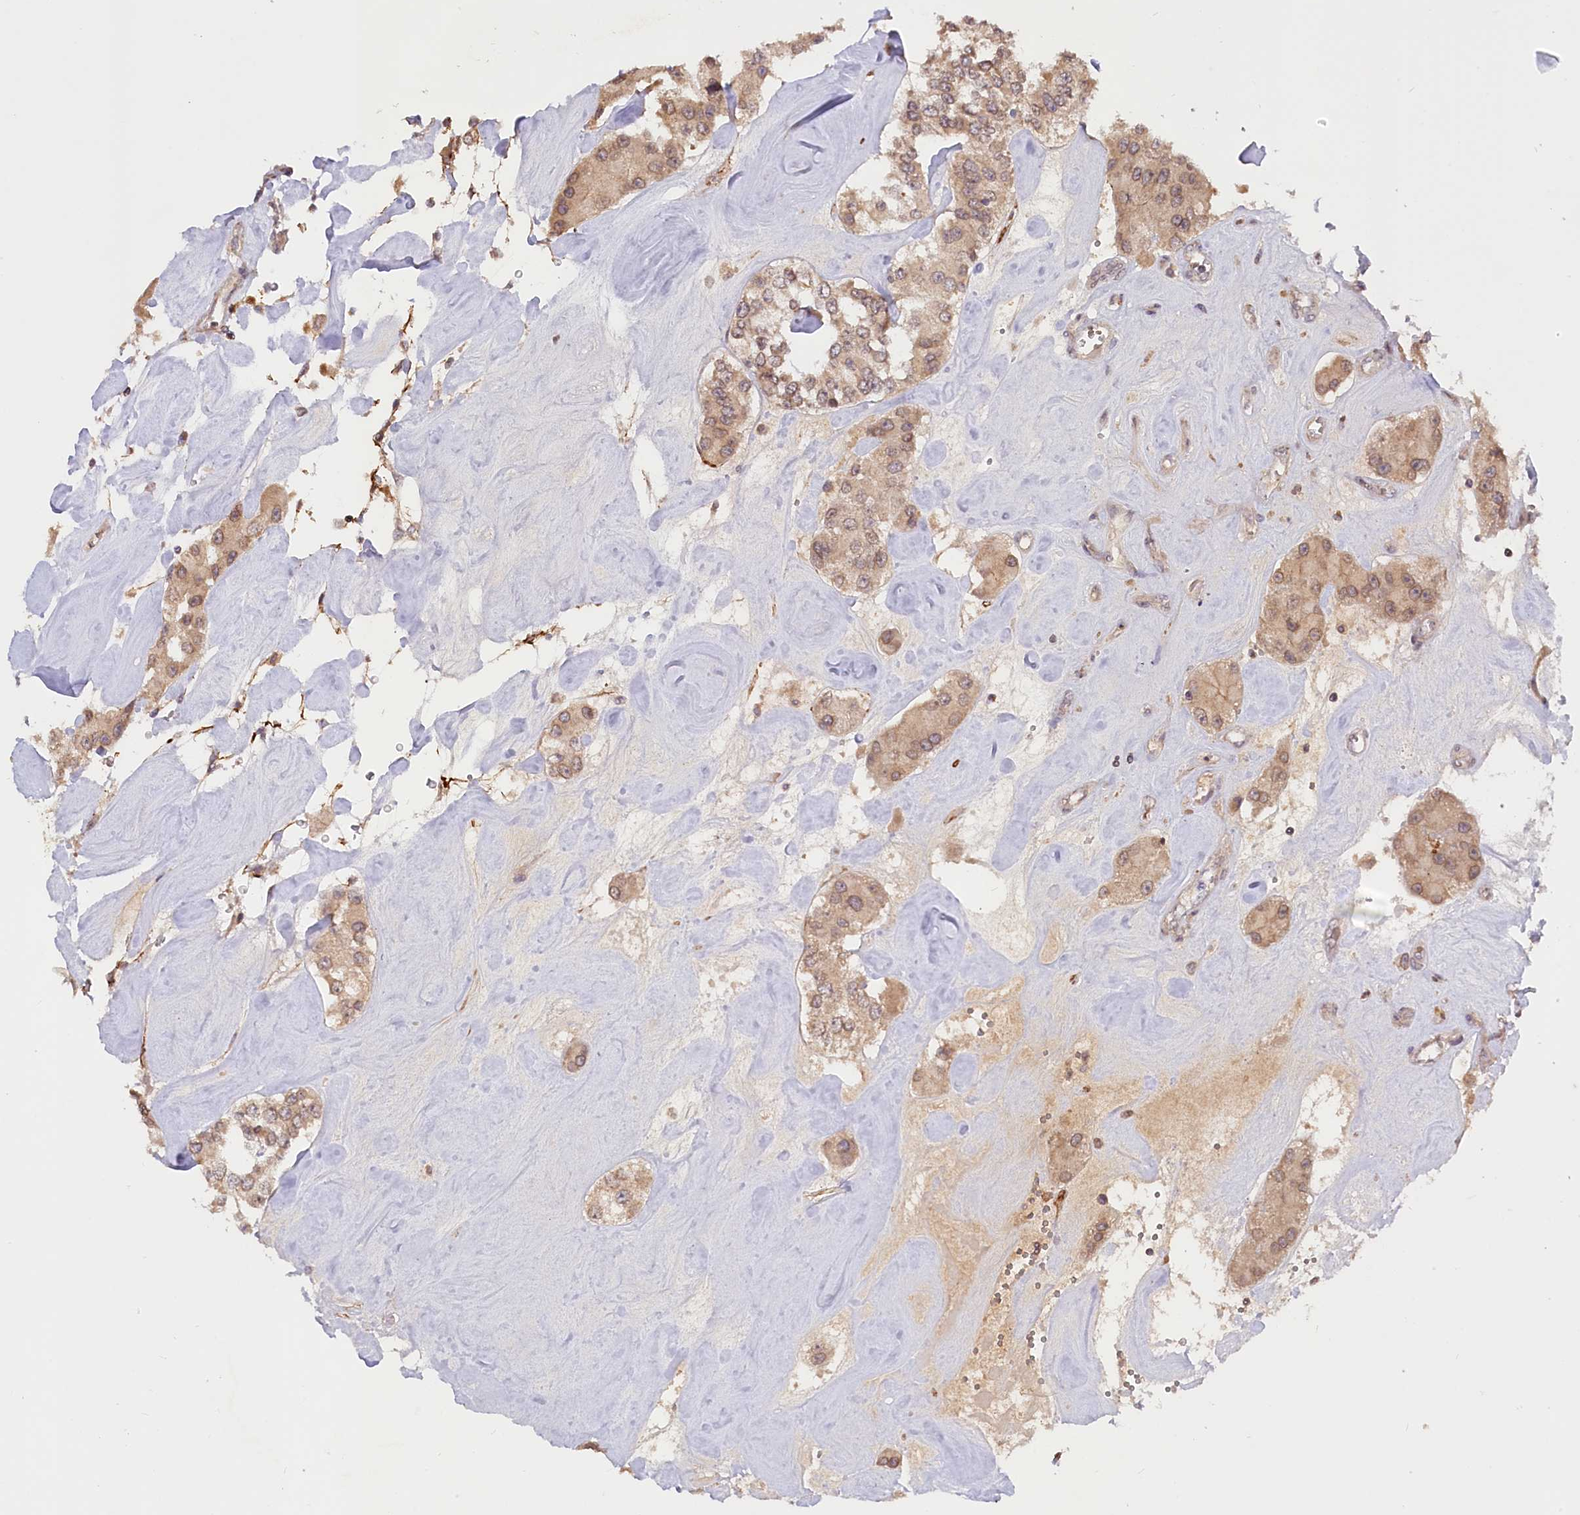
{"staining": {"intensity": "moderate", "quantity": ">75%", "location": "cytoplasmic/membranous,nuclear"}, "tissue": "carcinoid", "cell_type": "Tumor cells", "image_type": "cancer", "snomed": [{"axis": "morphology", "description": "Carcinoid, malignant, NOS"}, {"axis": "topography", "description": "Pancreas"}], "caption": "IHC histopathology image of neoplastic tissue: carcinoid (malignant) stained using immunohistochemistry shows medium levels of moderate protein expression localized specifically in the cytoplasmic/membranous and nuclear of tumor cells, appearing as a cytoplasmic/membranous and nuclear brown color.", "gene": "ZNF480", "patient": {"sex": "male", "age": 41}}